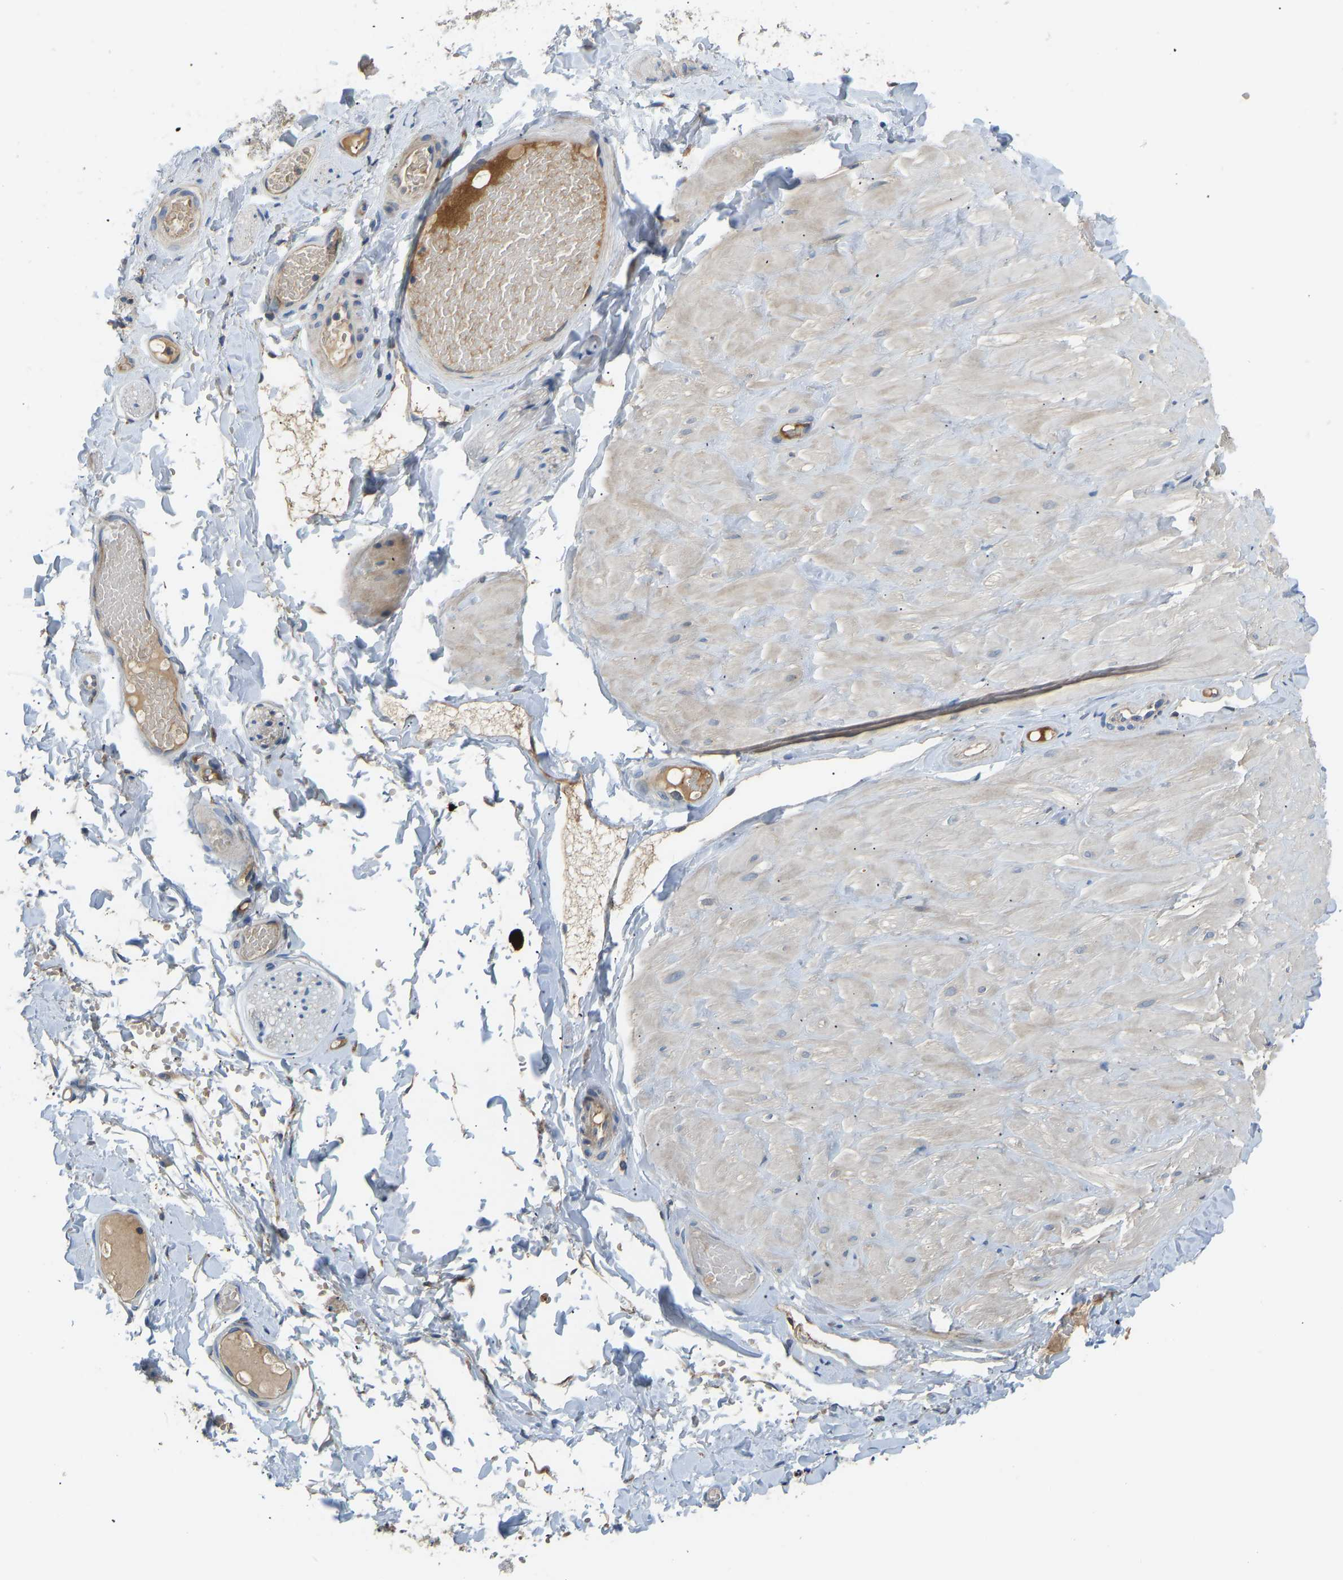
{"staining": {"intensity": "negative", "quantity": "none", "location": "none"}, "tissue": "adipose tissue", "cell_type": "Adipocytes", "image_type": "normal", "snomed": [{"axis": "morphology", "description": "Normal tissue, NOS"}, {"axis": "topography", "description": "Adipose tissue"}, {"axis": "topography", "description": "Vascular tissue"}, {"axis": "topography", "description": "Peripheral nerve tissue"}], "caption": "A photomicrograph of human adipose tissue is negative for staining in adipocytes. The staining was performed using DAB (3,3'-diaminobenzidine) to visualize the protein expression in brown, while the nuclei were stained in blue with hematoxylin (Magnification: 20x).", "gene": "RBP1", "patient": {"sex": "male", "age": 25}}